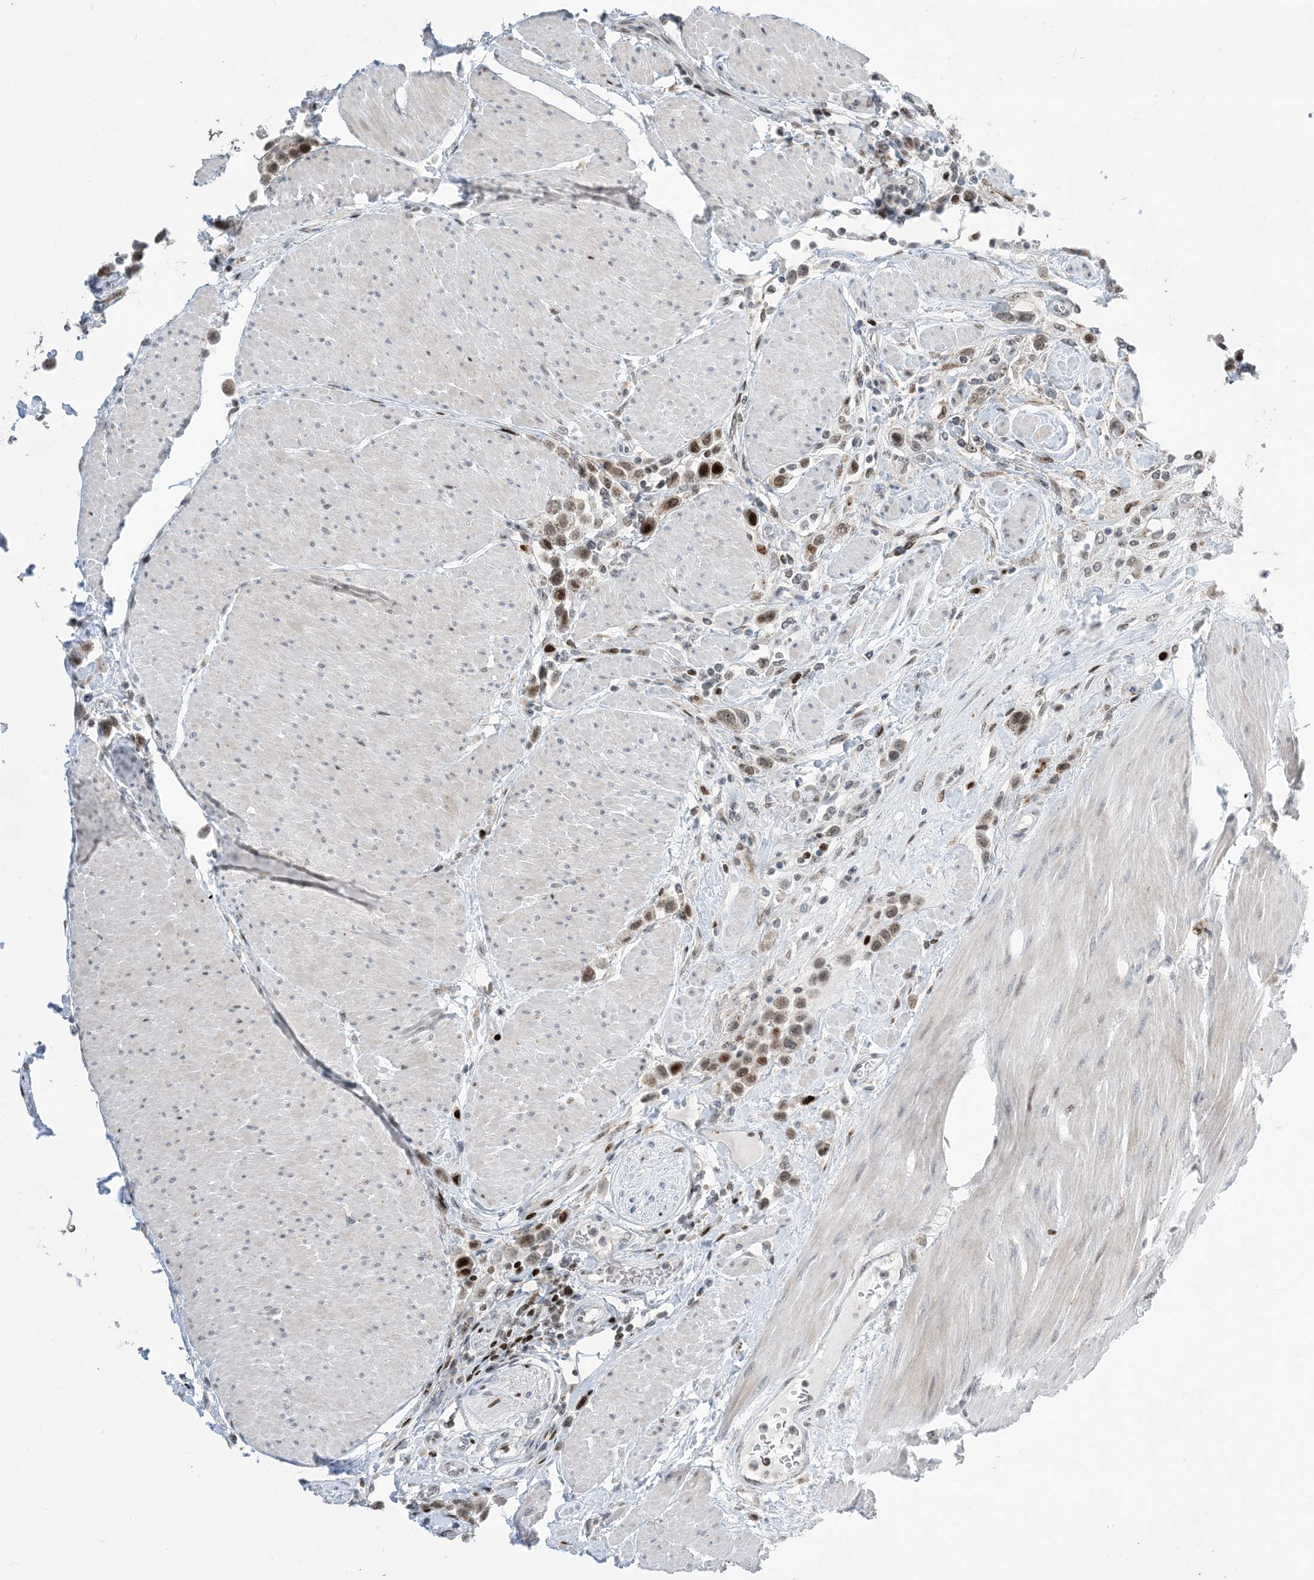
{"staining": {"intensity": "moderate", "quantity": ">75%", "location": "nuclear"}, "tissue": "urothelial cancer", "cell_type": "Tumor cells", "image_type": "cancer", "snomed": [{"axis": "morphology", "description": "Urothelial carcinoma, High grade"}, {"axis": "topography", "description": "Urinary bladder"}], "caption": "Urothelial cancer stained for a protein displays moderate nuclear positivity in tumor cells.", "gene": "SLC25A53", "patient": {"sex": "male", "age": 50}}